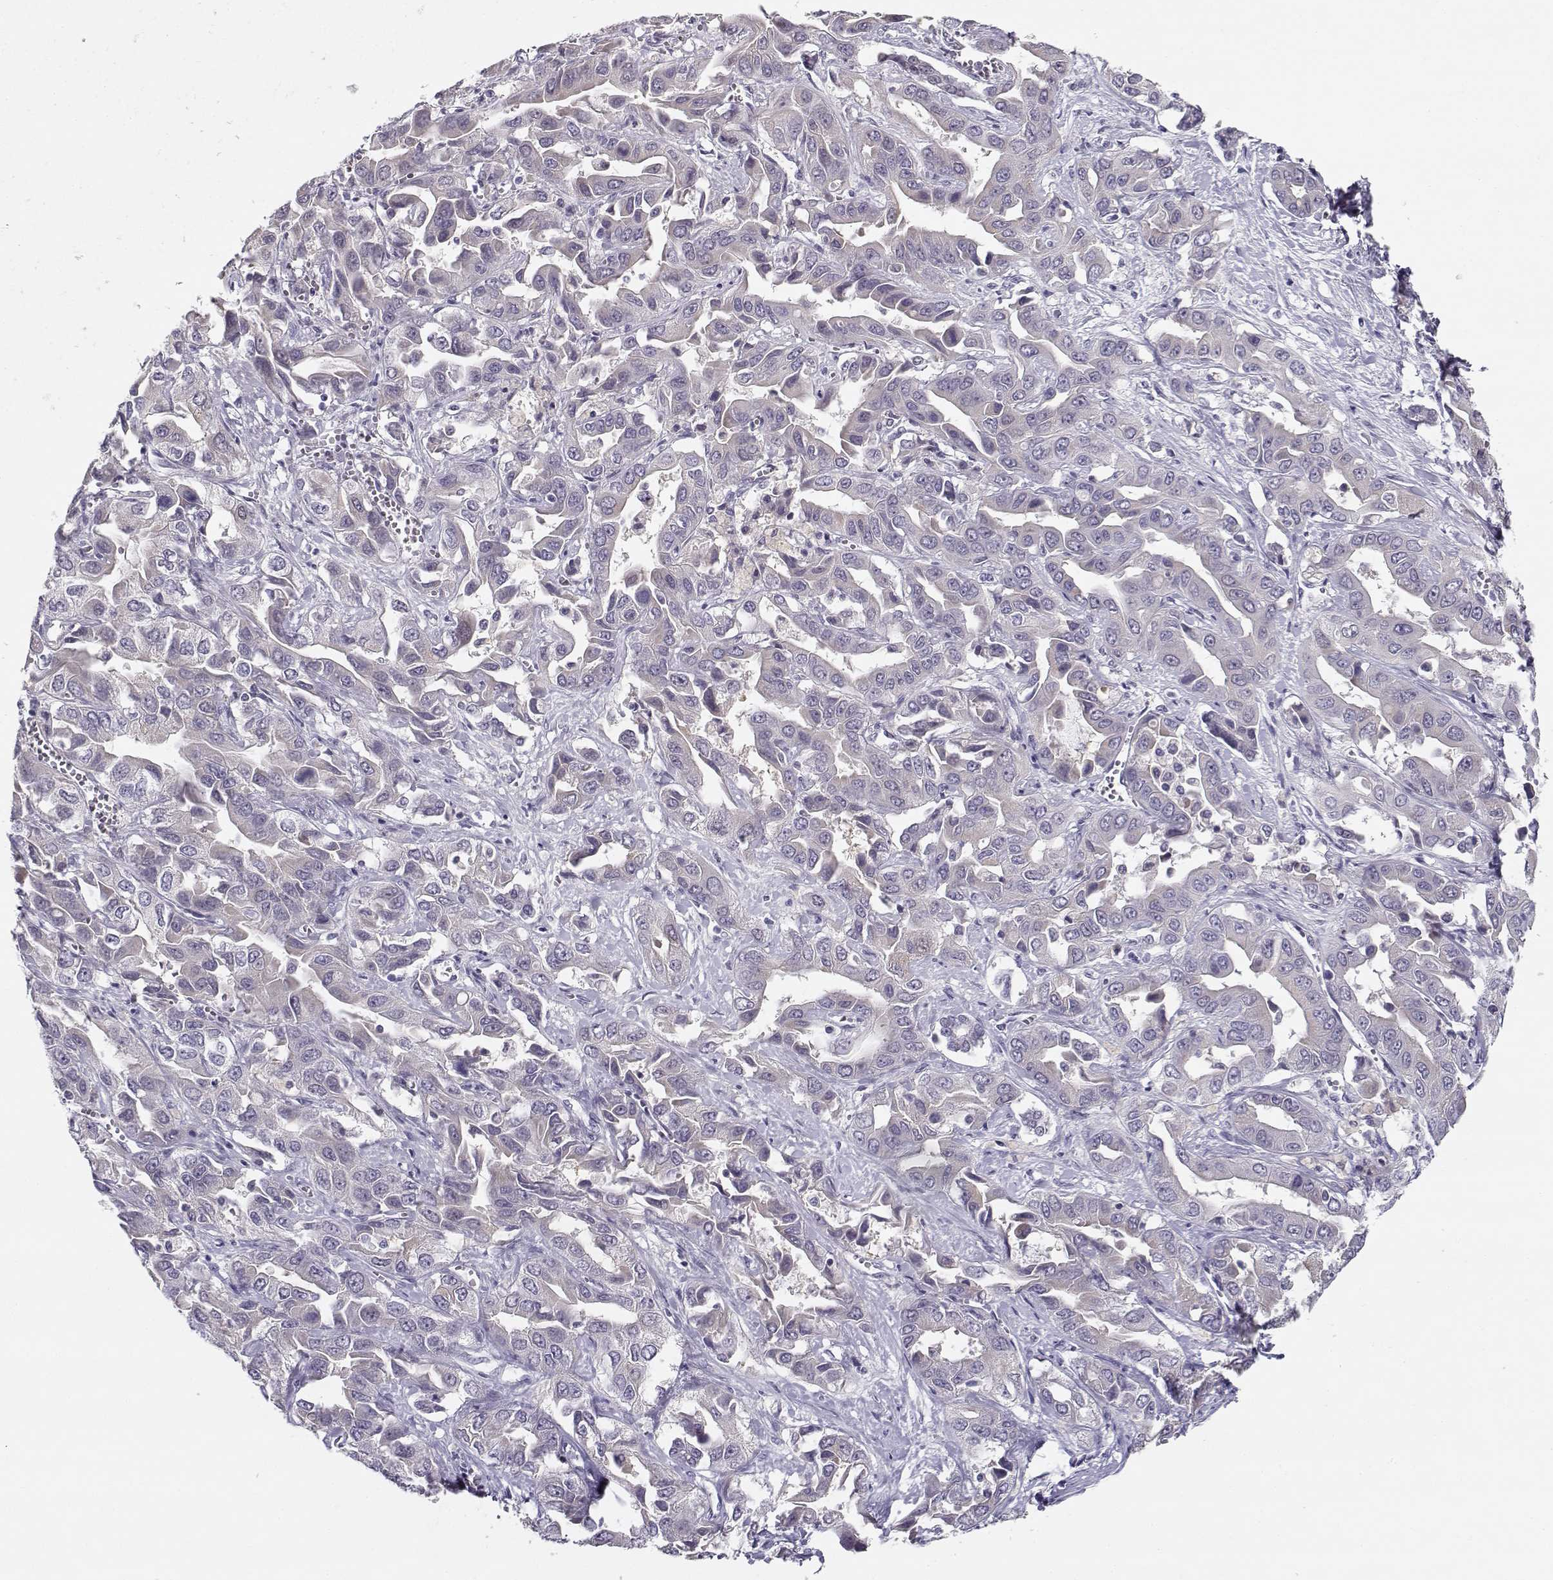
{"staining": {"intensity": "negative", "quantity": "none", "location": "none"}, "tissue": "liver cancer", "cell_type": "Tumor cells", "image_type": "cancer", "snomed": [{"axis": "morphology", "description": "Cholangiocarcinoma"}, {"axis": "topography", "description": "Liver"}], "caption": "Micrograph shows no protein staining in tumor cells of cholangiocarcinoma (liver) tissue. (Stains: DAB immunohistochemistry with hematoxylin counter stain, Microscopy: brightfield microscopy at high magnification).", "gene": "C16orf86", "patient": {"sex": "female", "age": 52}}